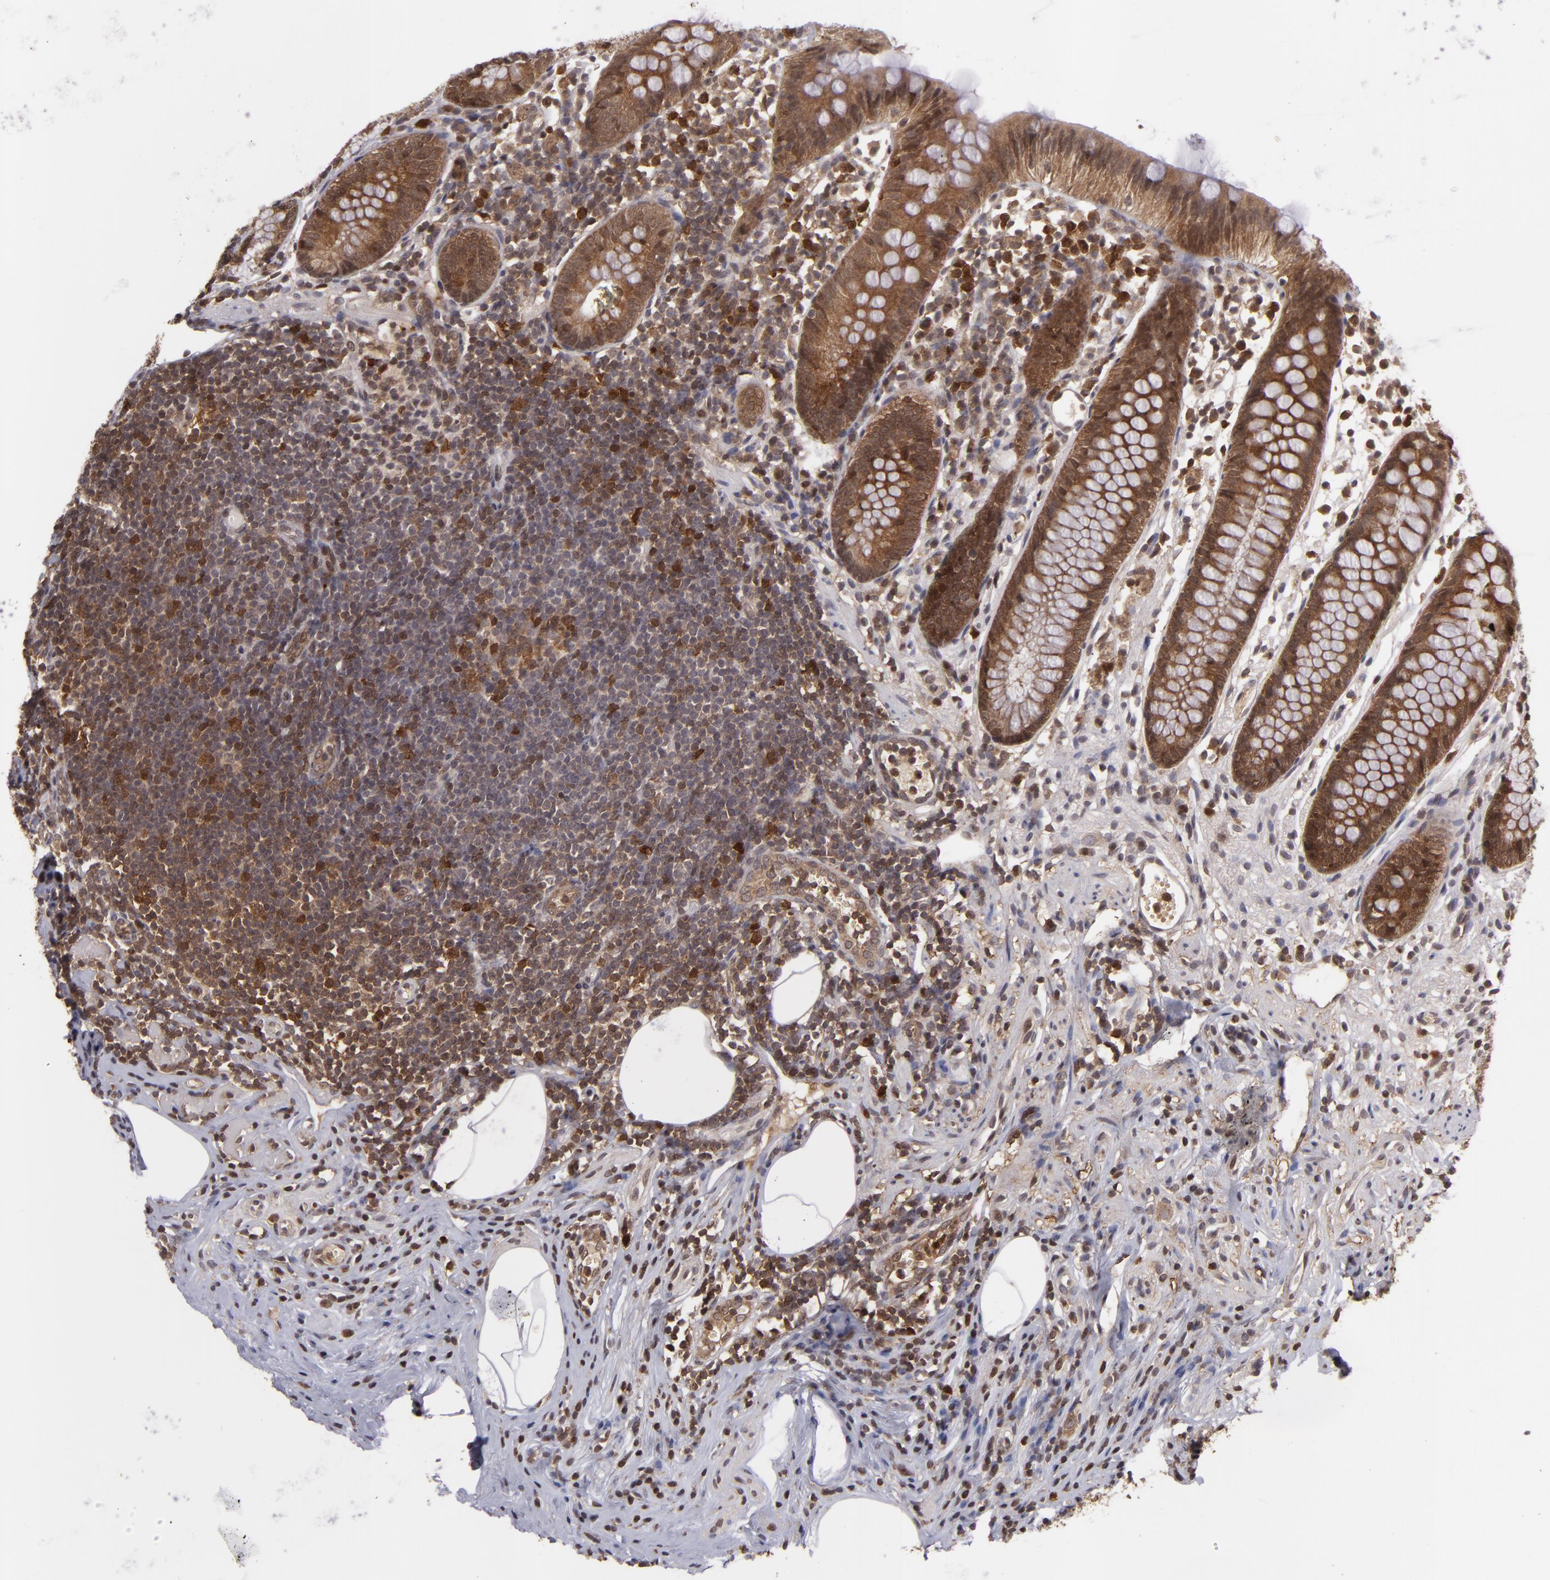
{"staining": {"intensity": "strong", "quantity": ">75%", "location": "cytoplasmic/membranous,nuclear"}, "tissue": "appendix", "cell_type": "Glandular cells", "image_type": "normal", "snomed": [{"axis": "morphology", "description": "Normal tissue, NOS"}, {"axis": "topography", "description": "Appendix"}], "caption": "A high-resolution micrograph shows immunohistochemistry (IHC) staining of benign appendix, which reveals strong cytoplasmic/membranous,nuclear staining in about >75% of glandular cells.", "gene": "ZBTB33", "patient": {"sex": "male", "age": 38}}